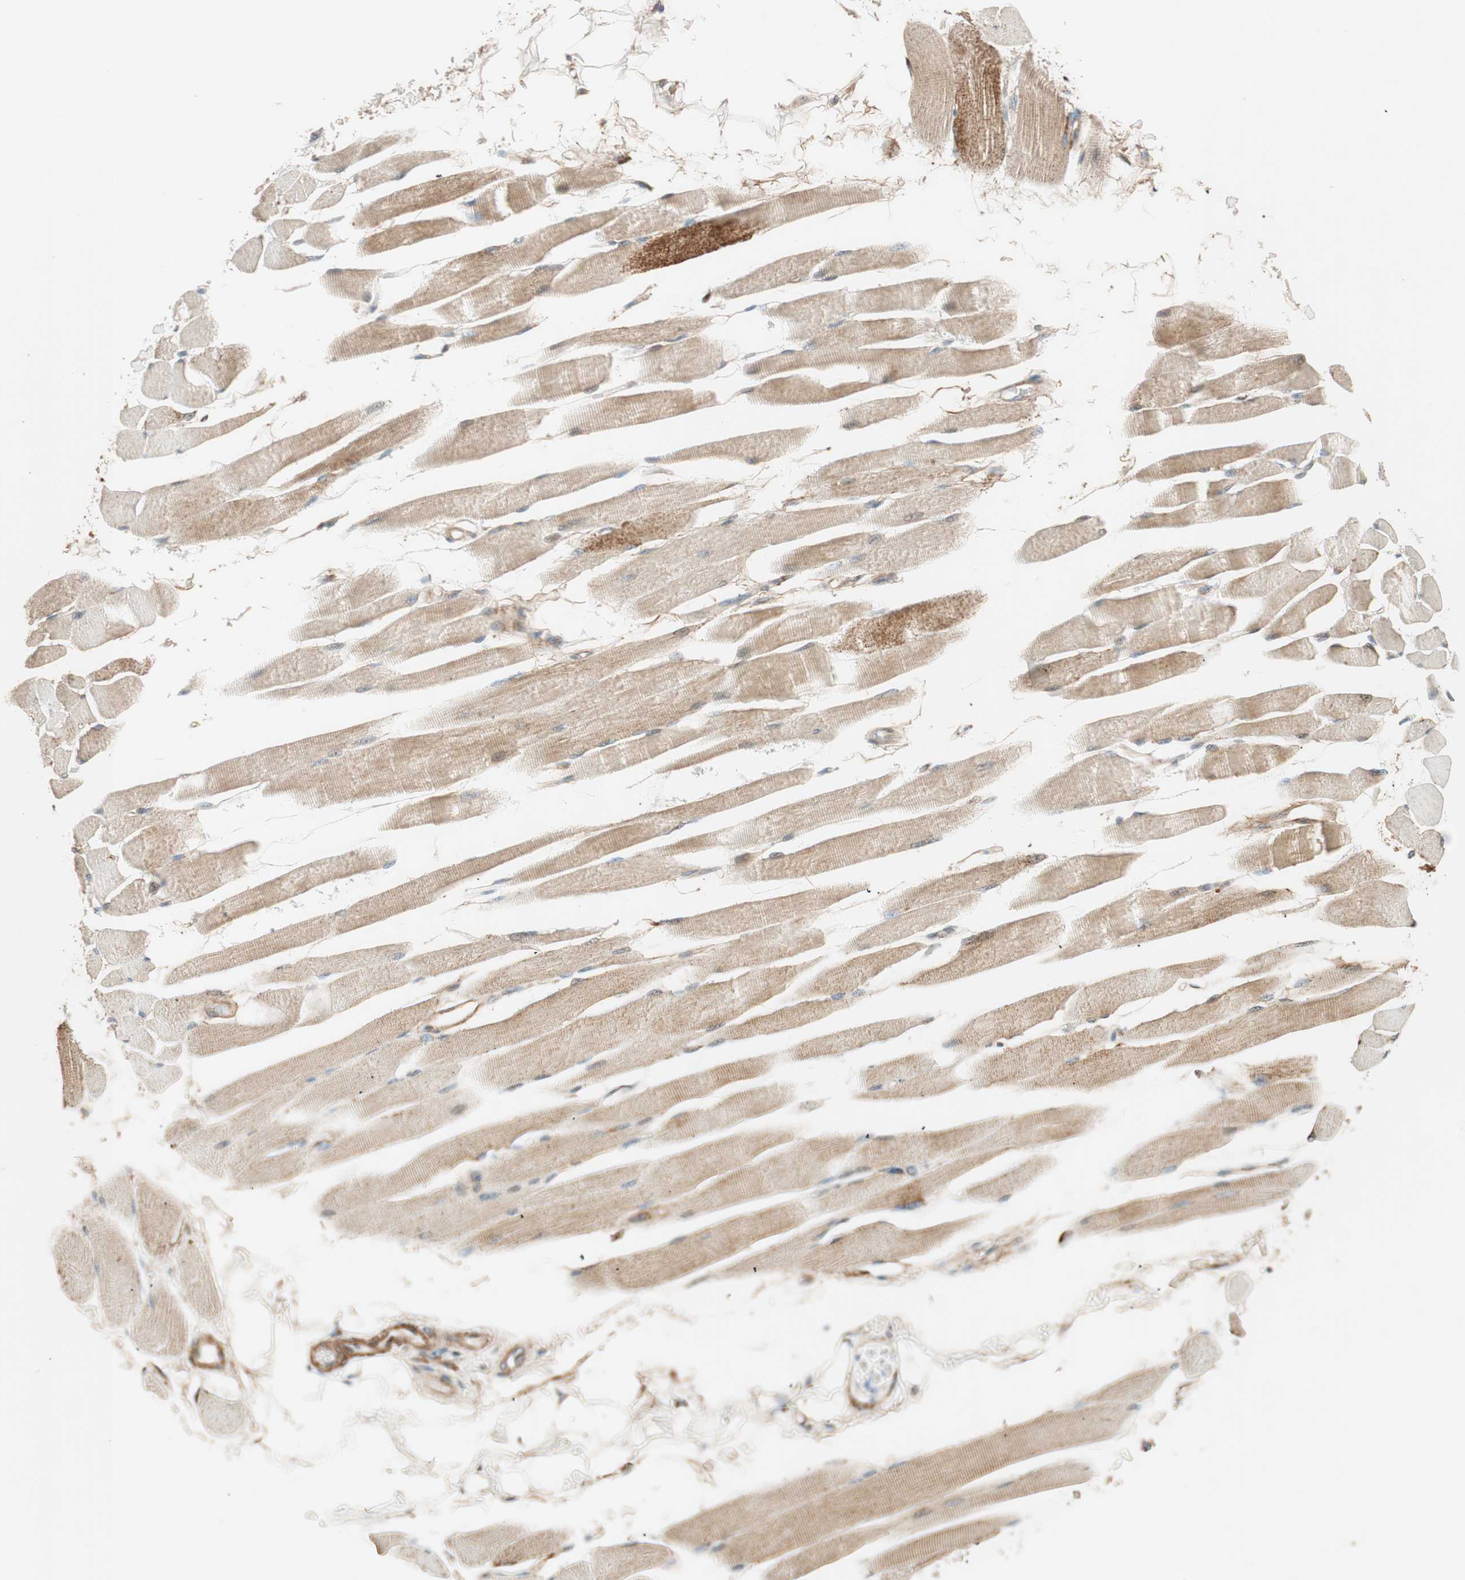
{"staining": {"intensity": "moderate", "quantity": ">75%", "location": "cytoplasmic/membranous"}, "tissue": "skeletal muscle", "cell_type": "Myocytes", "image_type": "normal", "snomed": [{"axis": "morphology", "description": "Normal tissue, NOS"}, {"axis": "topography", "description": "Skeletal muscle"}, {"axis": "topography", "description": "Peripheral nerve tissue"}], "caption": "Protein analysis of normal skeletal muscle shows moderate cytoplasmic/membranous expression in about >75% of myocytes. (brown staining indicates protein expression, while blue staining denotes nuclei).", "gene": "EPHA6", "patient": {"sex": "female", "age": 84}}